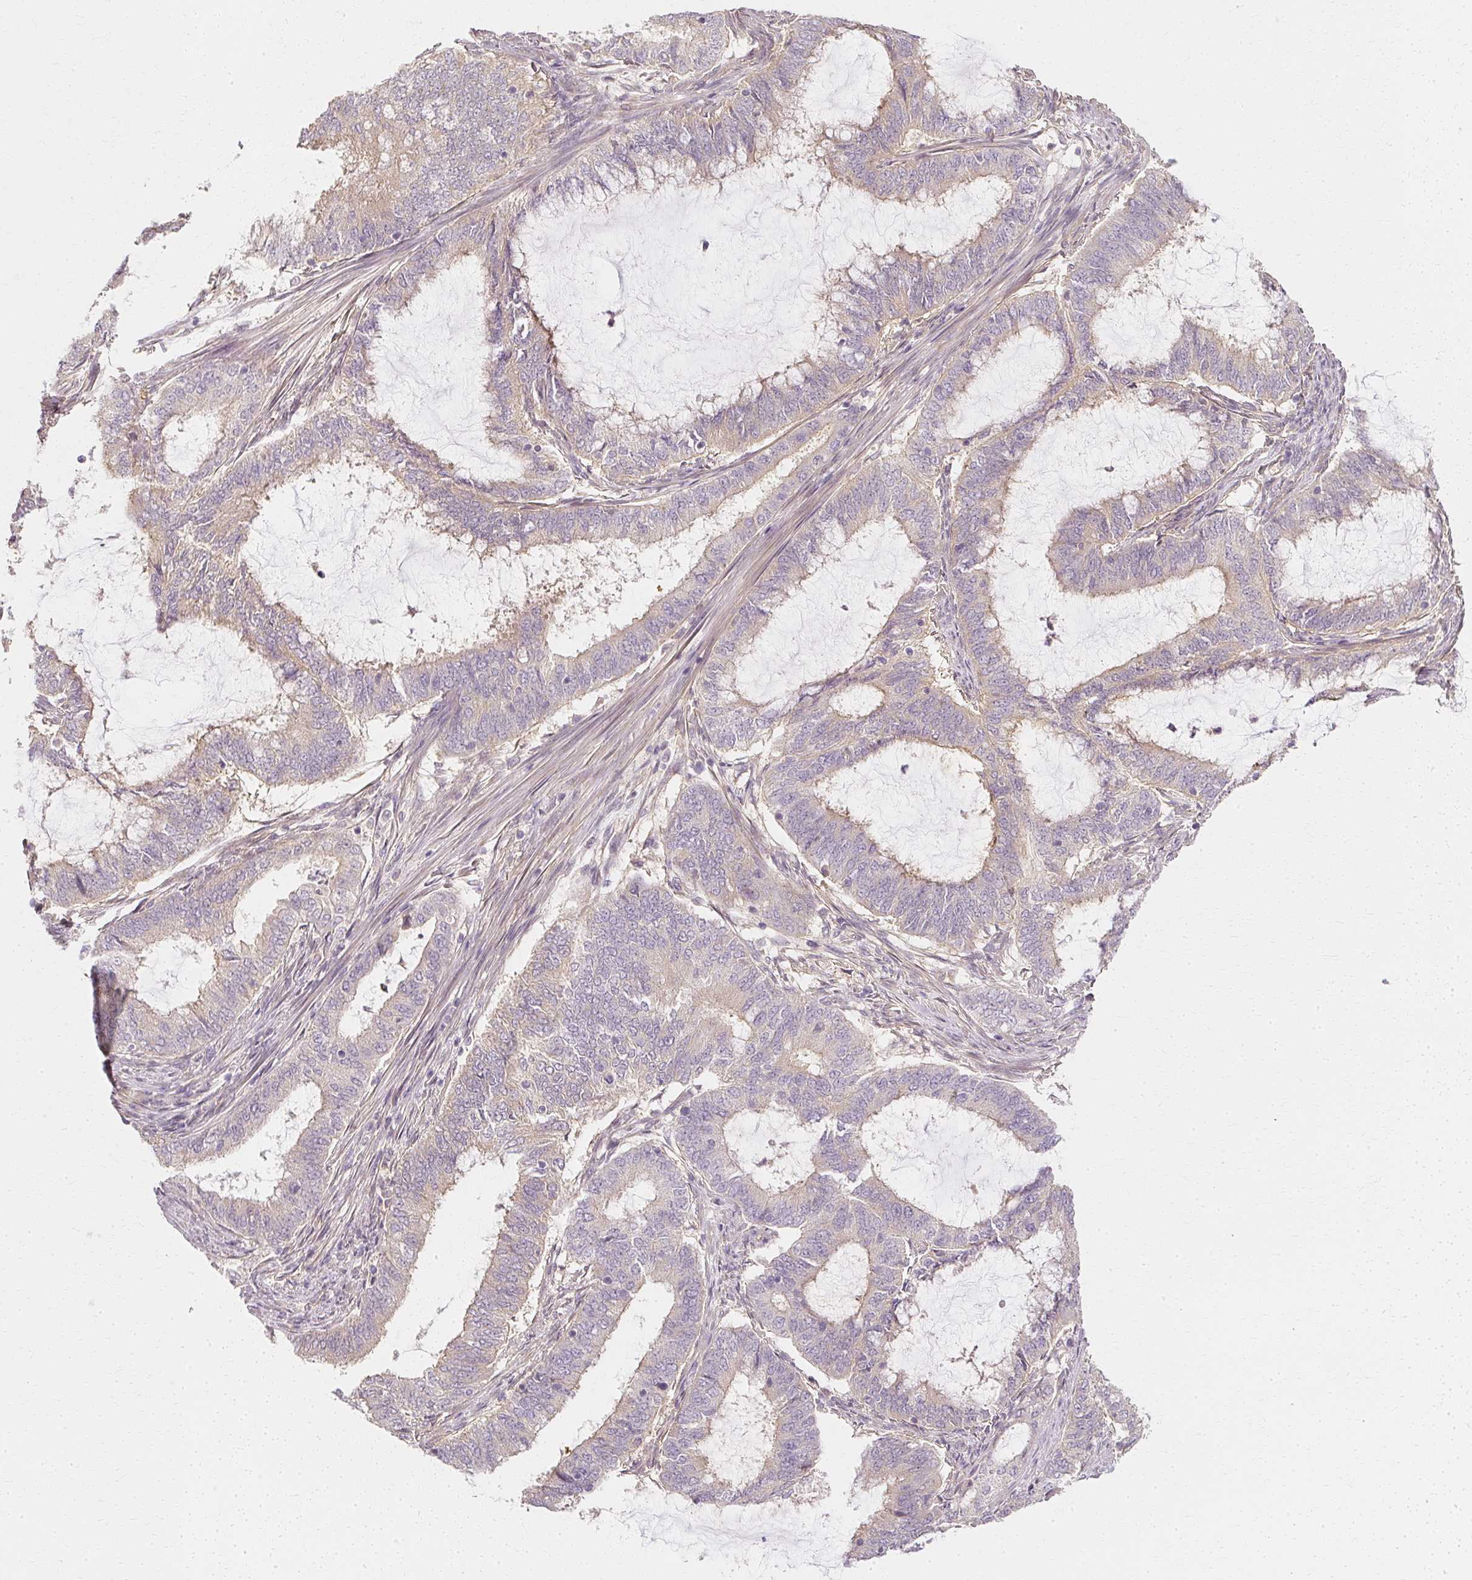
{"staining": {"intensity": "moderate", "quantity": "<25%", "location": "cytoplasmic/membranous"}, "tissue": "endometrial cancer", "cell_type": "Tumor cells", "image_type": "cancer", "snomed": [{"axis": "morphology", "description": "Adenocarcinoma, NOS"}, {"axis": "topography", "description": "Endometrium"}], "caption": "A photomicrograph of human endometrial adenocarcinoma stained for a protein reveals moderate cytoplasmic/membranous brown staining in tumor cells. The staining was performed using DAB, with brown indicating positive protein expression. Nuclei are stained blue with hematoxylin.", "gene": "GNAQ", "patient": {"sex": "female", "age": 51}}